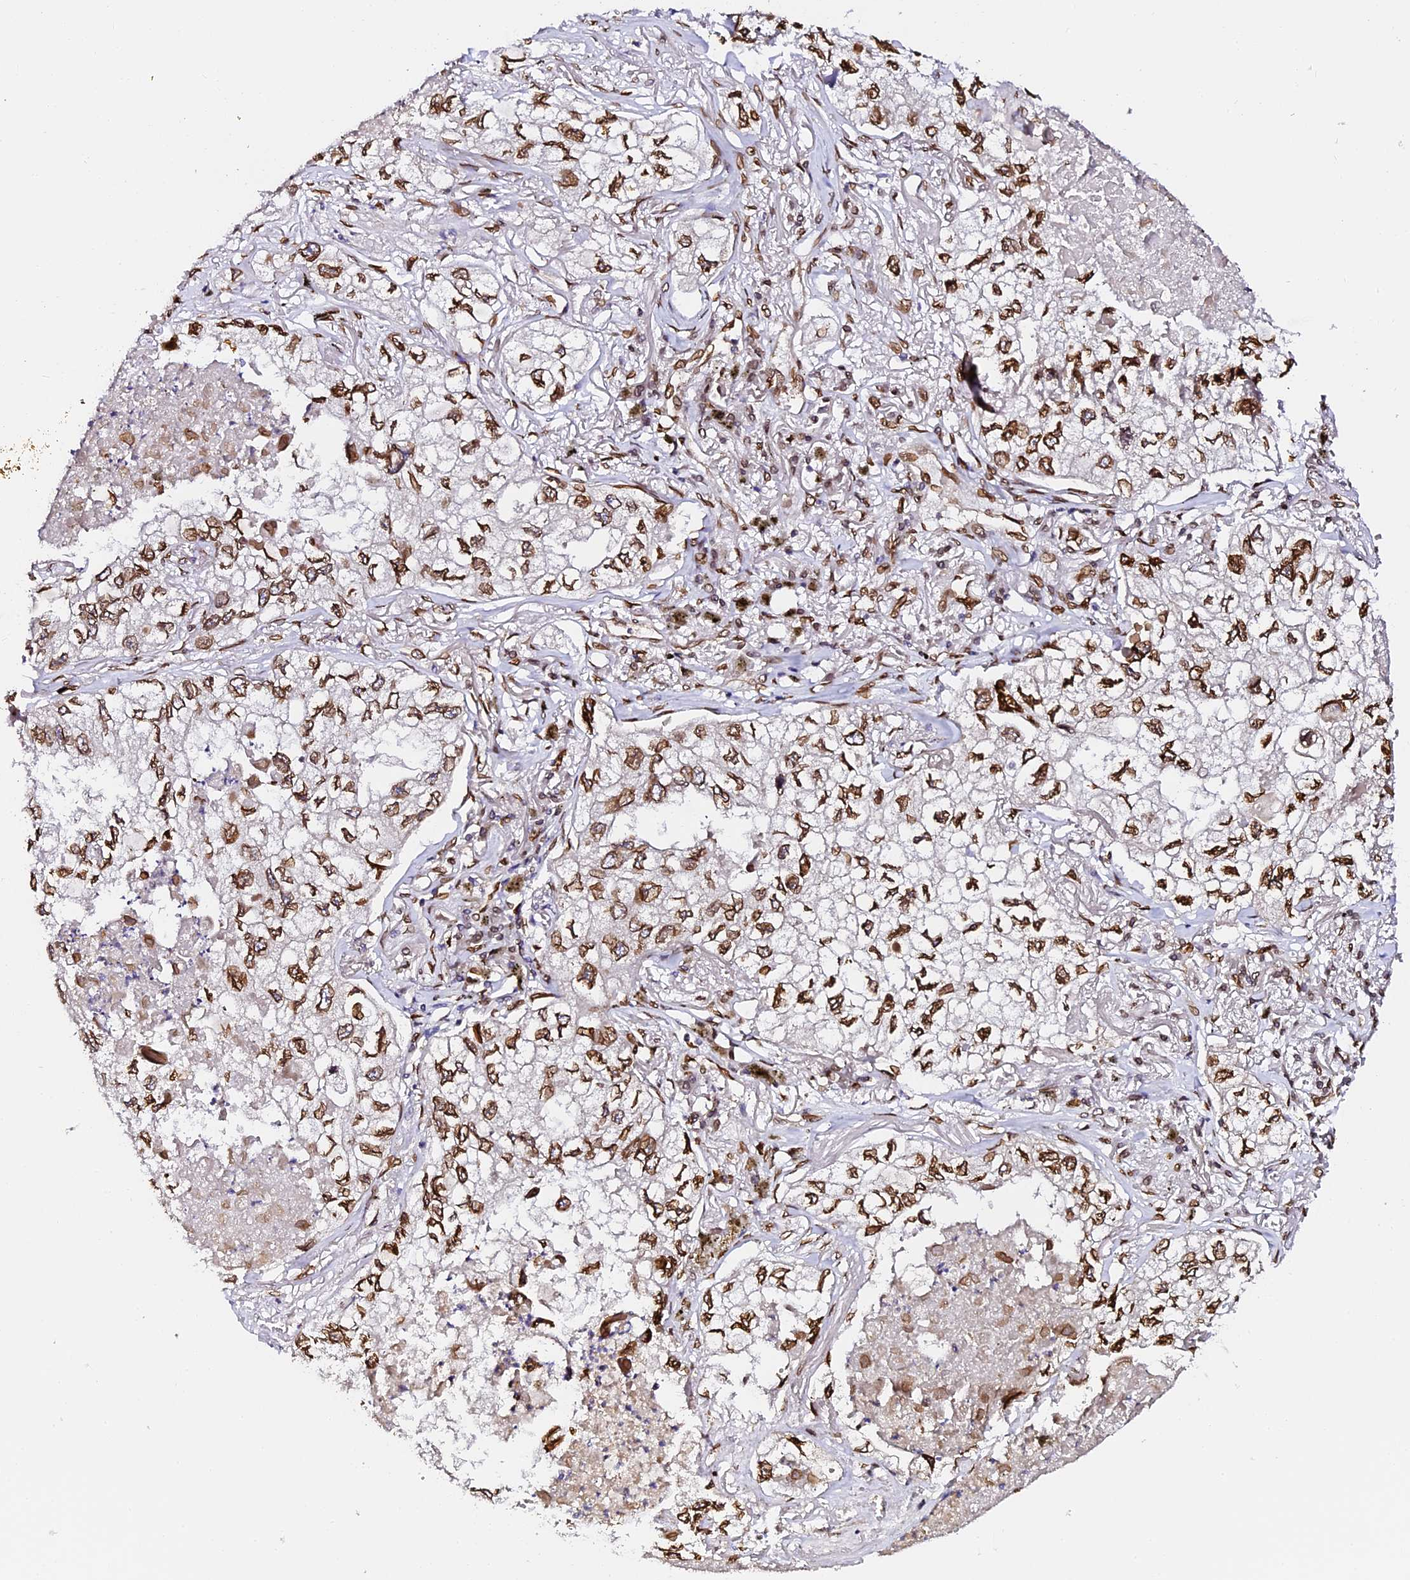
{"staining": {"intensity": "strong", "quantity": ">75%", "location": "cytoplasmic/membranous,nuclear"}, "tissue": "lung cancer", "cell_type": "Tumor cells", "image_type": "cancer", "snomed": [{"axis": "morphology", "description": "Adenocarcinoma, NOS"}, {"axis": "topography", "description": "Lung"}], "caption": "Protein expression analysis of human lung cancer reveals strong cytoplasmic/membranous and nuclear staining in about >75% of tumor cells.", "gene": "ANAPC5", "patient": {"sex": "male", "age": 65}}